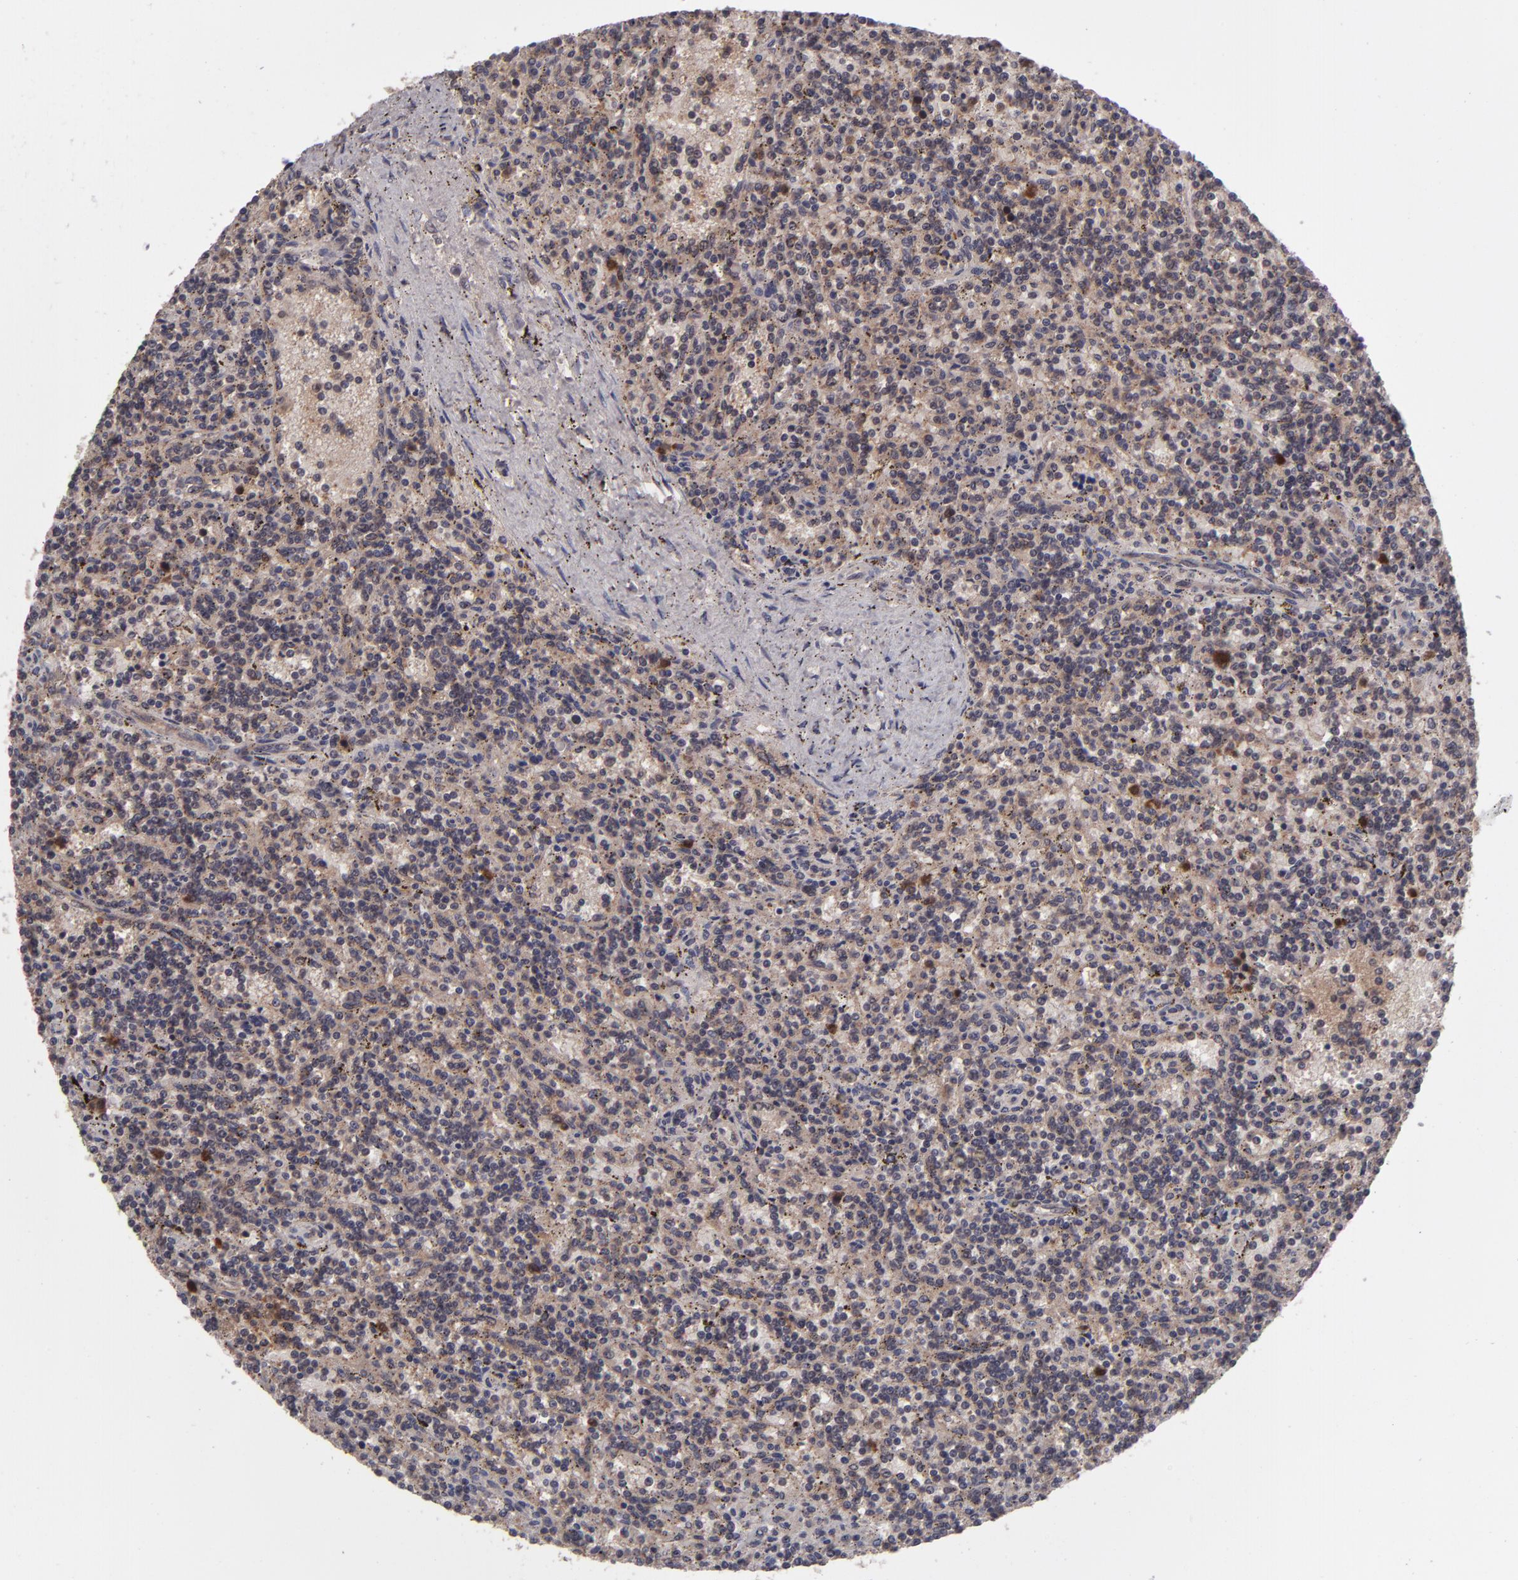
{"staining": {"intensity": "moderate", "quantity": ">75%", "location": "cytoplasmic/membranous"}, "tissue": "lymphoma", "cell_type": "Tumor cells", "image_type": "cancer", "snomed": [{"axis": "morphology", "description": "Malignant lymphoma, non-Hodgkin's type, Low grade"}, {"axis": "topography", "description": "Spleen"}], "caption": "Human malignant lymphoma, non-Hodgkin's type (low-grade) stained for a protein (brown) displays moderate cytoplasmic/membranous positive expression in about >75% of tumor cells.", "gene": "TYMS", "patient": {"sex": "male", "age": 73}}